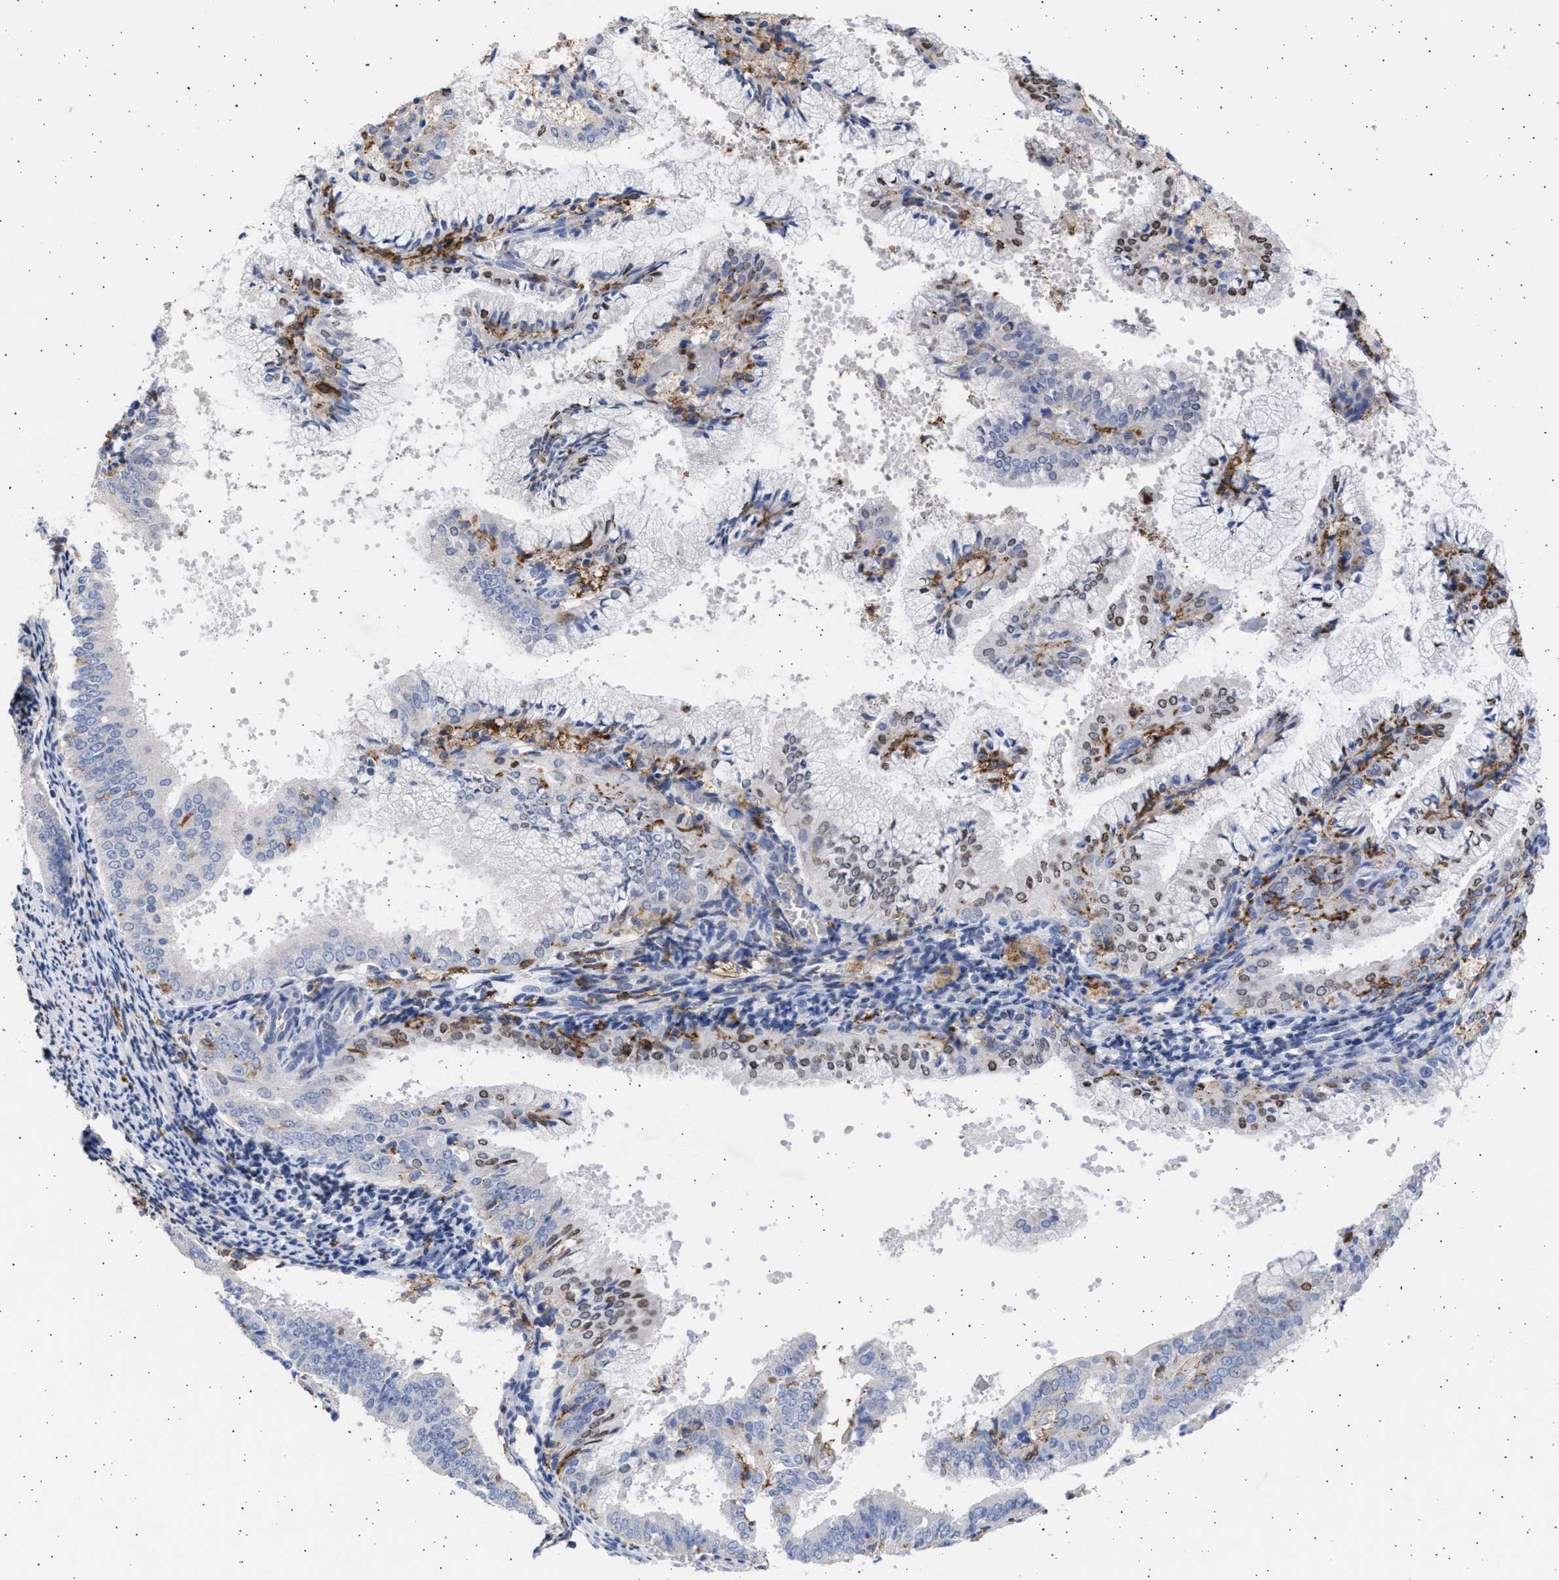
{"staining": {"intensity": "weak", "quantity": "<25%", "location": "nuclear"}, "tissue": "endometrial cancer", "cell_type": "Tumor cells", "image_type": "cancer", "snomed": [{"axis": "morphology", "description": "Adenocarcinoma, NOS"}, {"axis": "topography", "description": "Endometrium"}], "caption": "Endometrial adenocarcinoma stained for a protein using immunohistochemistry demonstrates no staining tumor cells.", "gene": "FCER1A", "patient": {"sex": "female", "age": 63}}